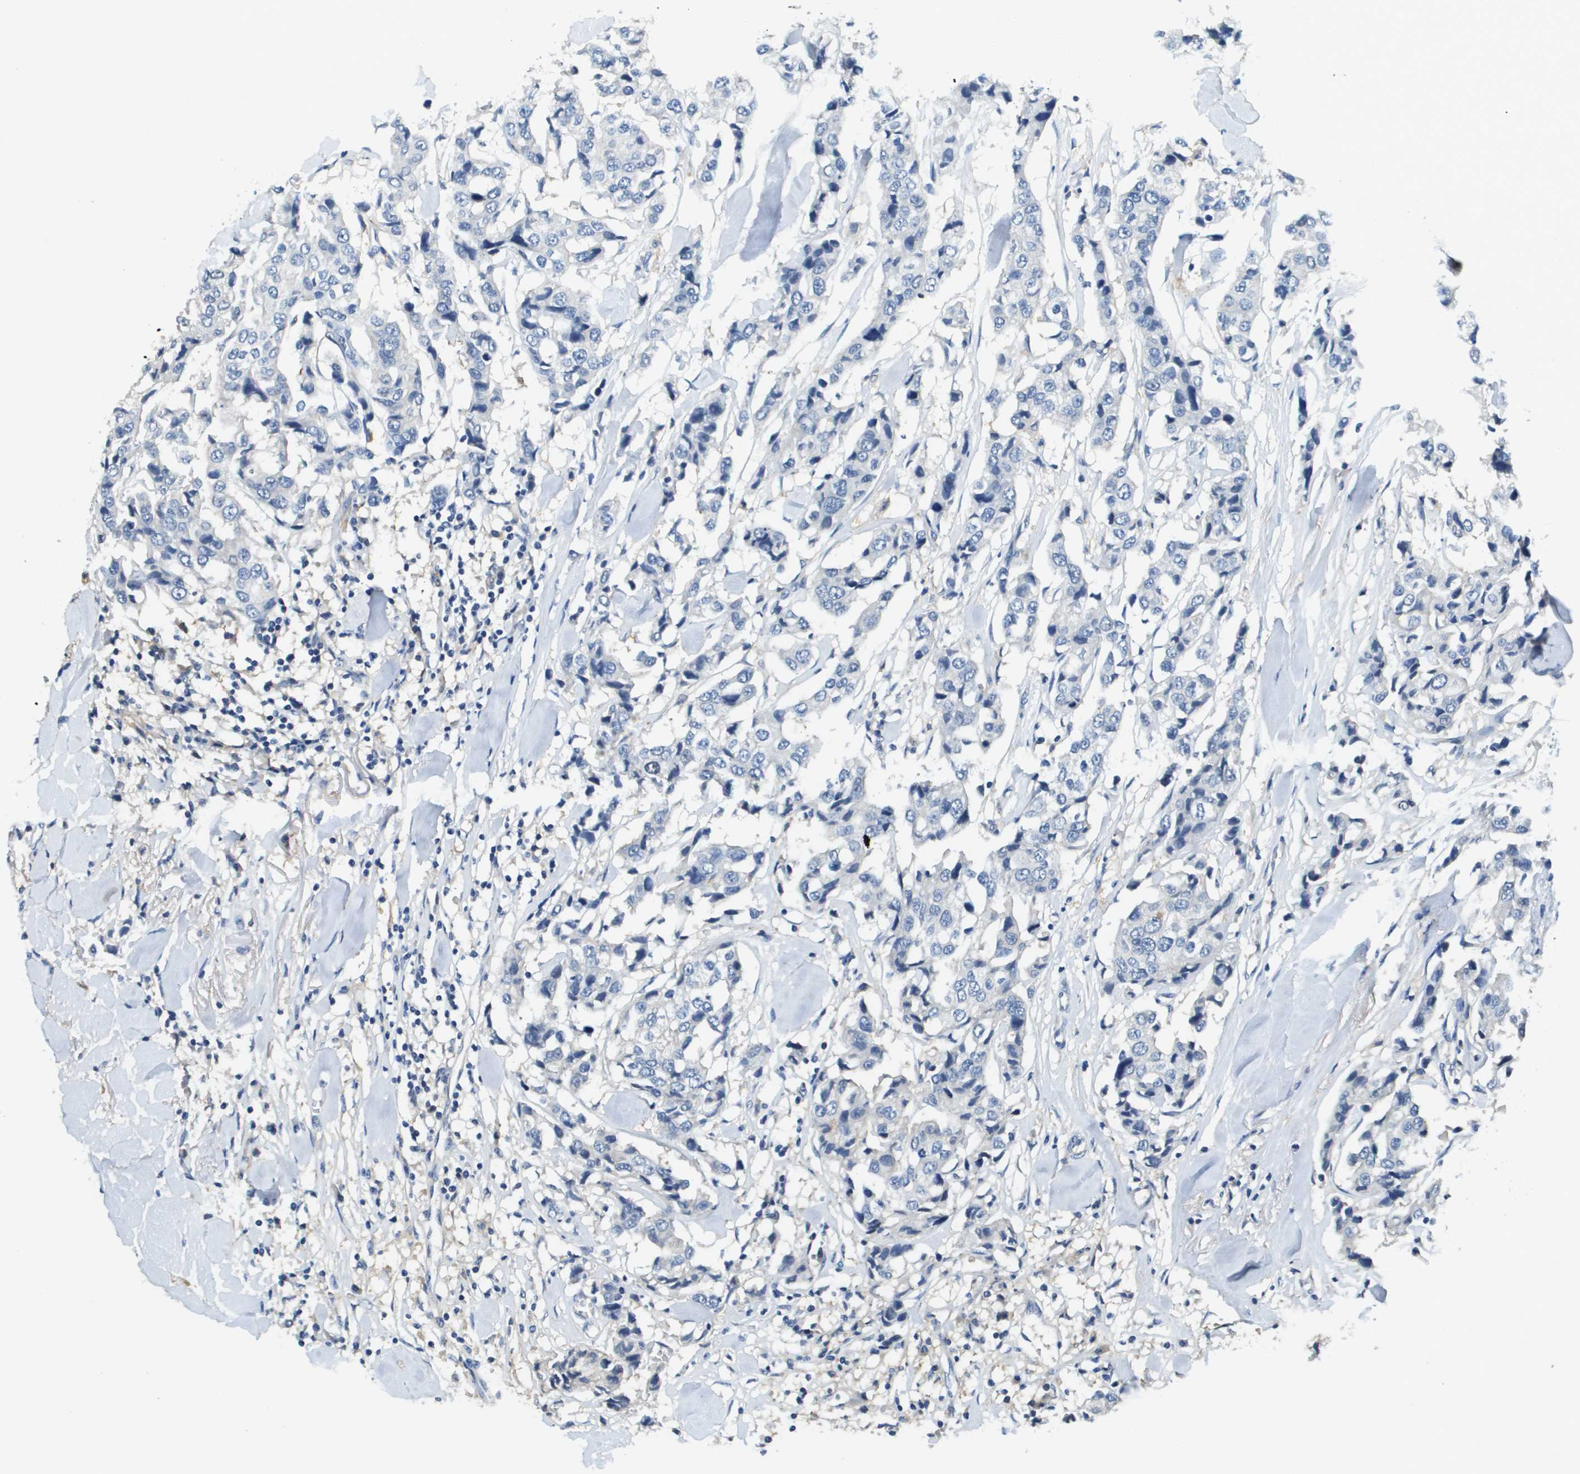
{"staining": {"intensity": "negative", "quantity": "none", "location": "none"}, "tissue": "breast cancer", "cell_type": "Tumor cells", "image_type": "cancer", "snomed": [{"axis": "morphology", "description": "Duct carcinoma"}, {"axis": "topography", "description": "Breast"}], "caption": "Tumor cells are negative for brown protein staining in intraductal carcinoma (breast).", "gene": "SLC16A3", "patient": {"sex": "female", "age": 80}}